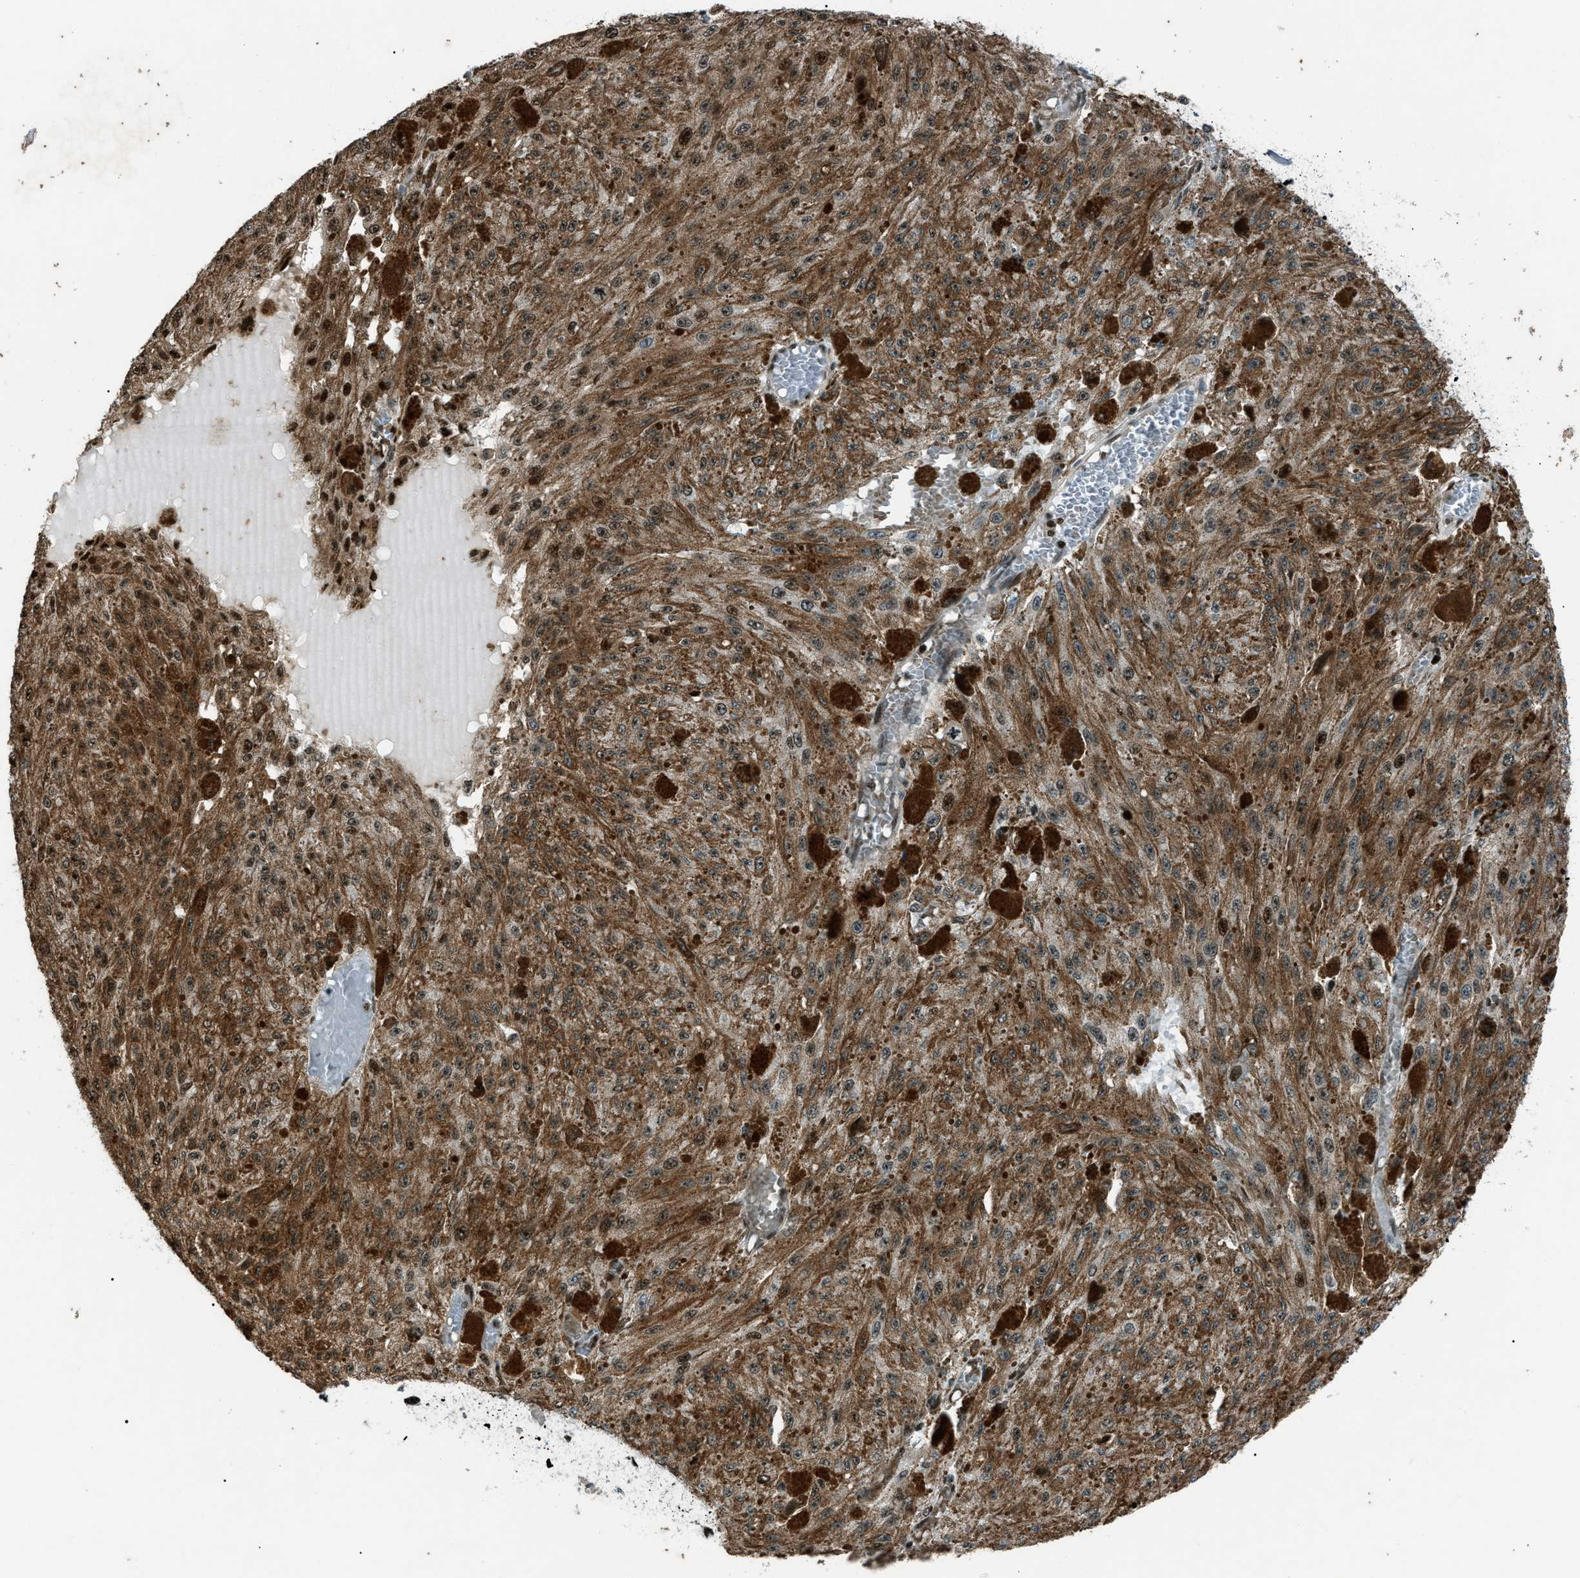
{"staining": {"intensity": "moderate", "quantity": ">75%", "location": "cytoplasmic/membranous"}, "tissue": "melanoma", "cell_type": "Tumor cells", "image_type": "cancer", "snomed": [{"axis": "morphology", "description": "Malignant melanoma, NOS"}, {"axis": "topography", "description": "Other"}], "caption": "This is an image of immunohistochemistry (IHC) staining of malignant melanoma, which shows moderate expression in the cytoplasmic/membranous of tumor cells.", "gene": "PRKX", "patient": {"sex": "male", "age": 79}}